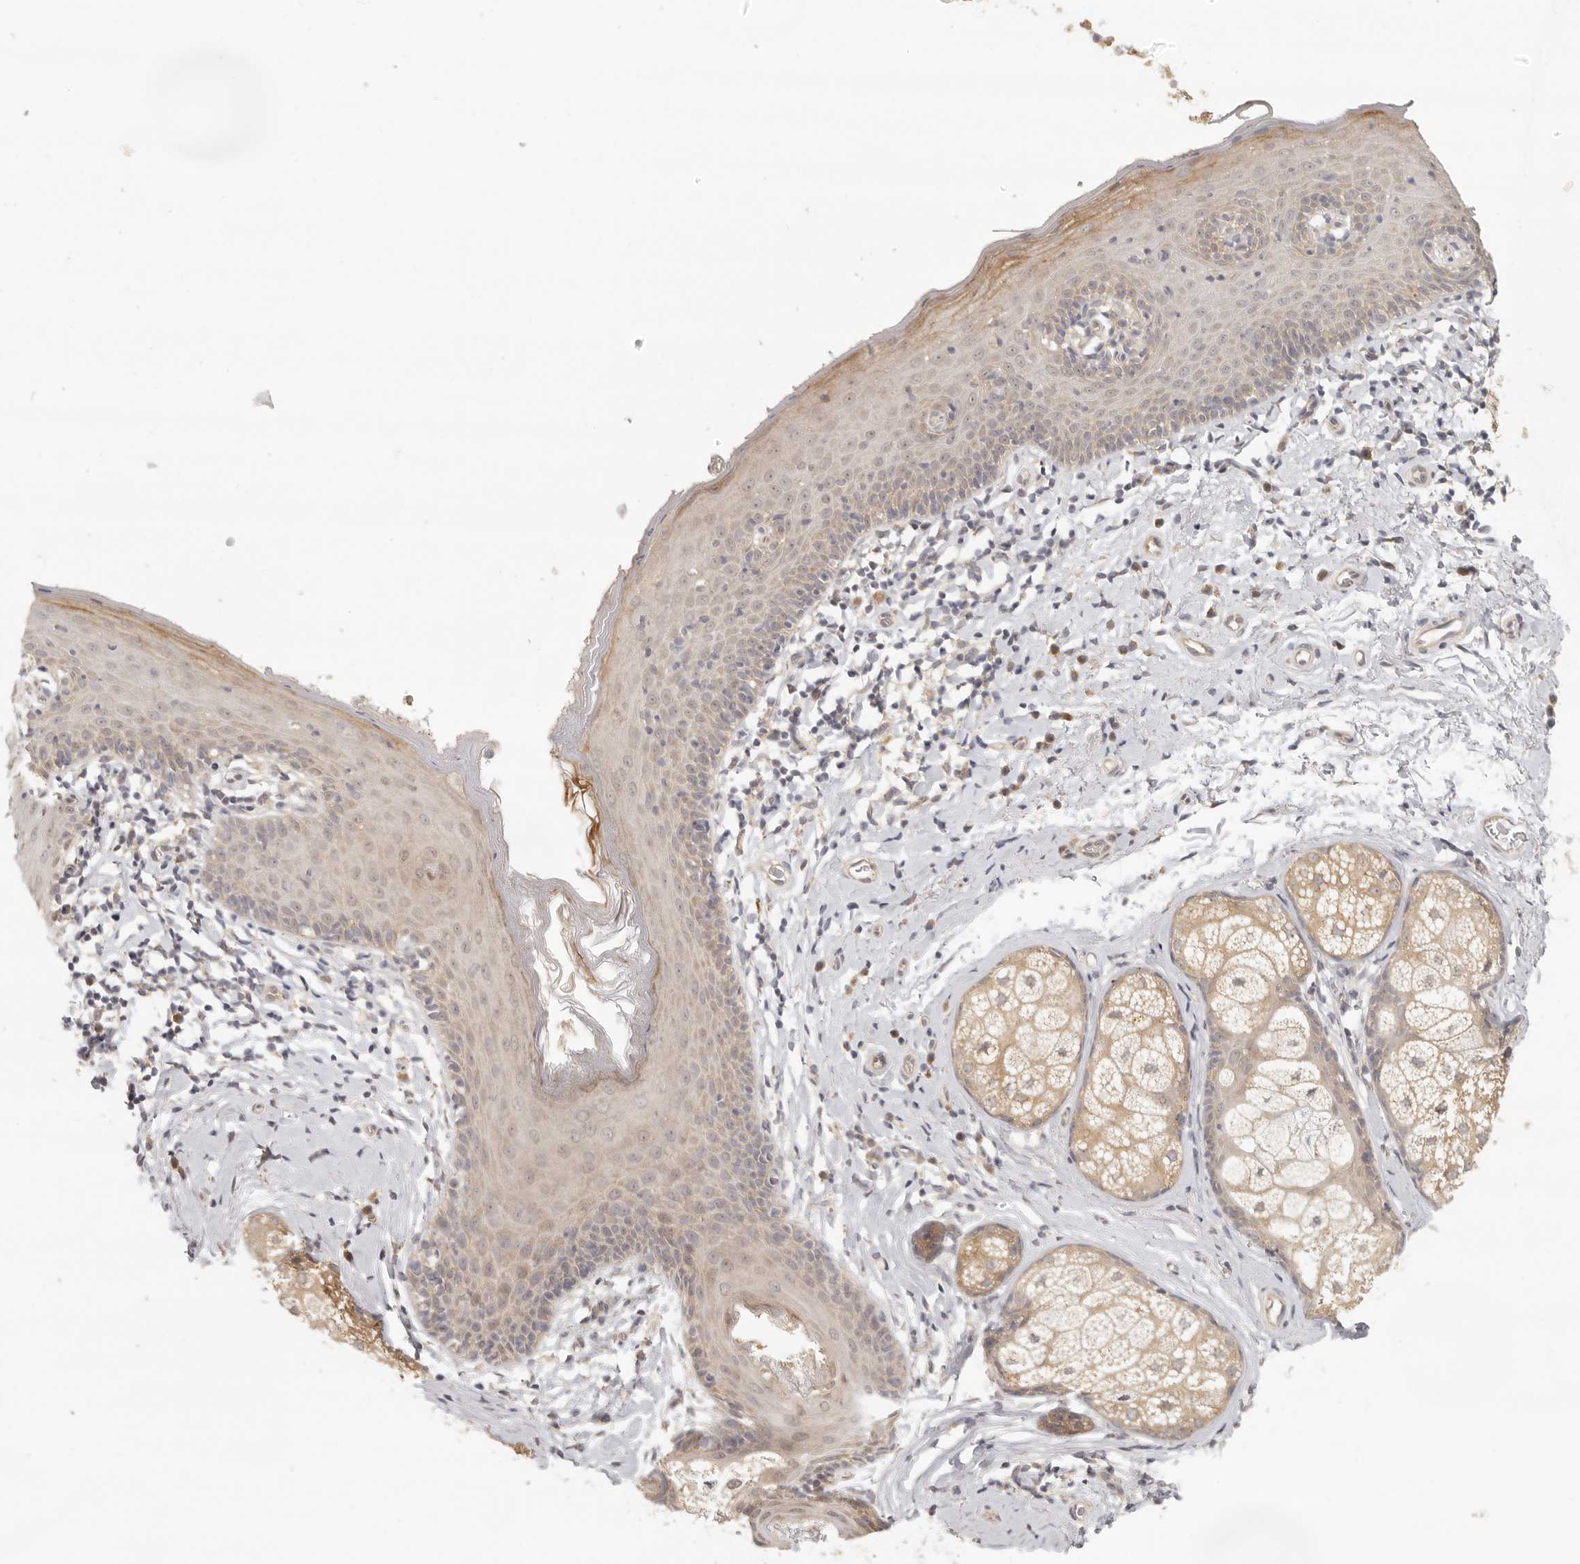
{"staining": {"intensity": "weak", "quantity": "25%-75%", "location": "cytoplasmic/membranous"}, "tissue": "skin", "cell_type": "Epidermal cells", "image_type": "normal", "snomed": [{"axis": "morphology", "description": "Normal tissue, NOS"}, {"axis": "topography", "description": "Vulva"}], "caption": "Immunohistochemistry (IHC) histopathology image of benign human skin stained for a protein (brown), which shows low levels of weak cytoplasmic/membranous staining in about 25%-75% of epidermal cells.", "gene": "AHDC1", "patient": {"sex": "female", "age": 66}}